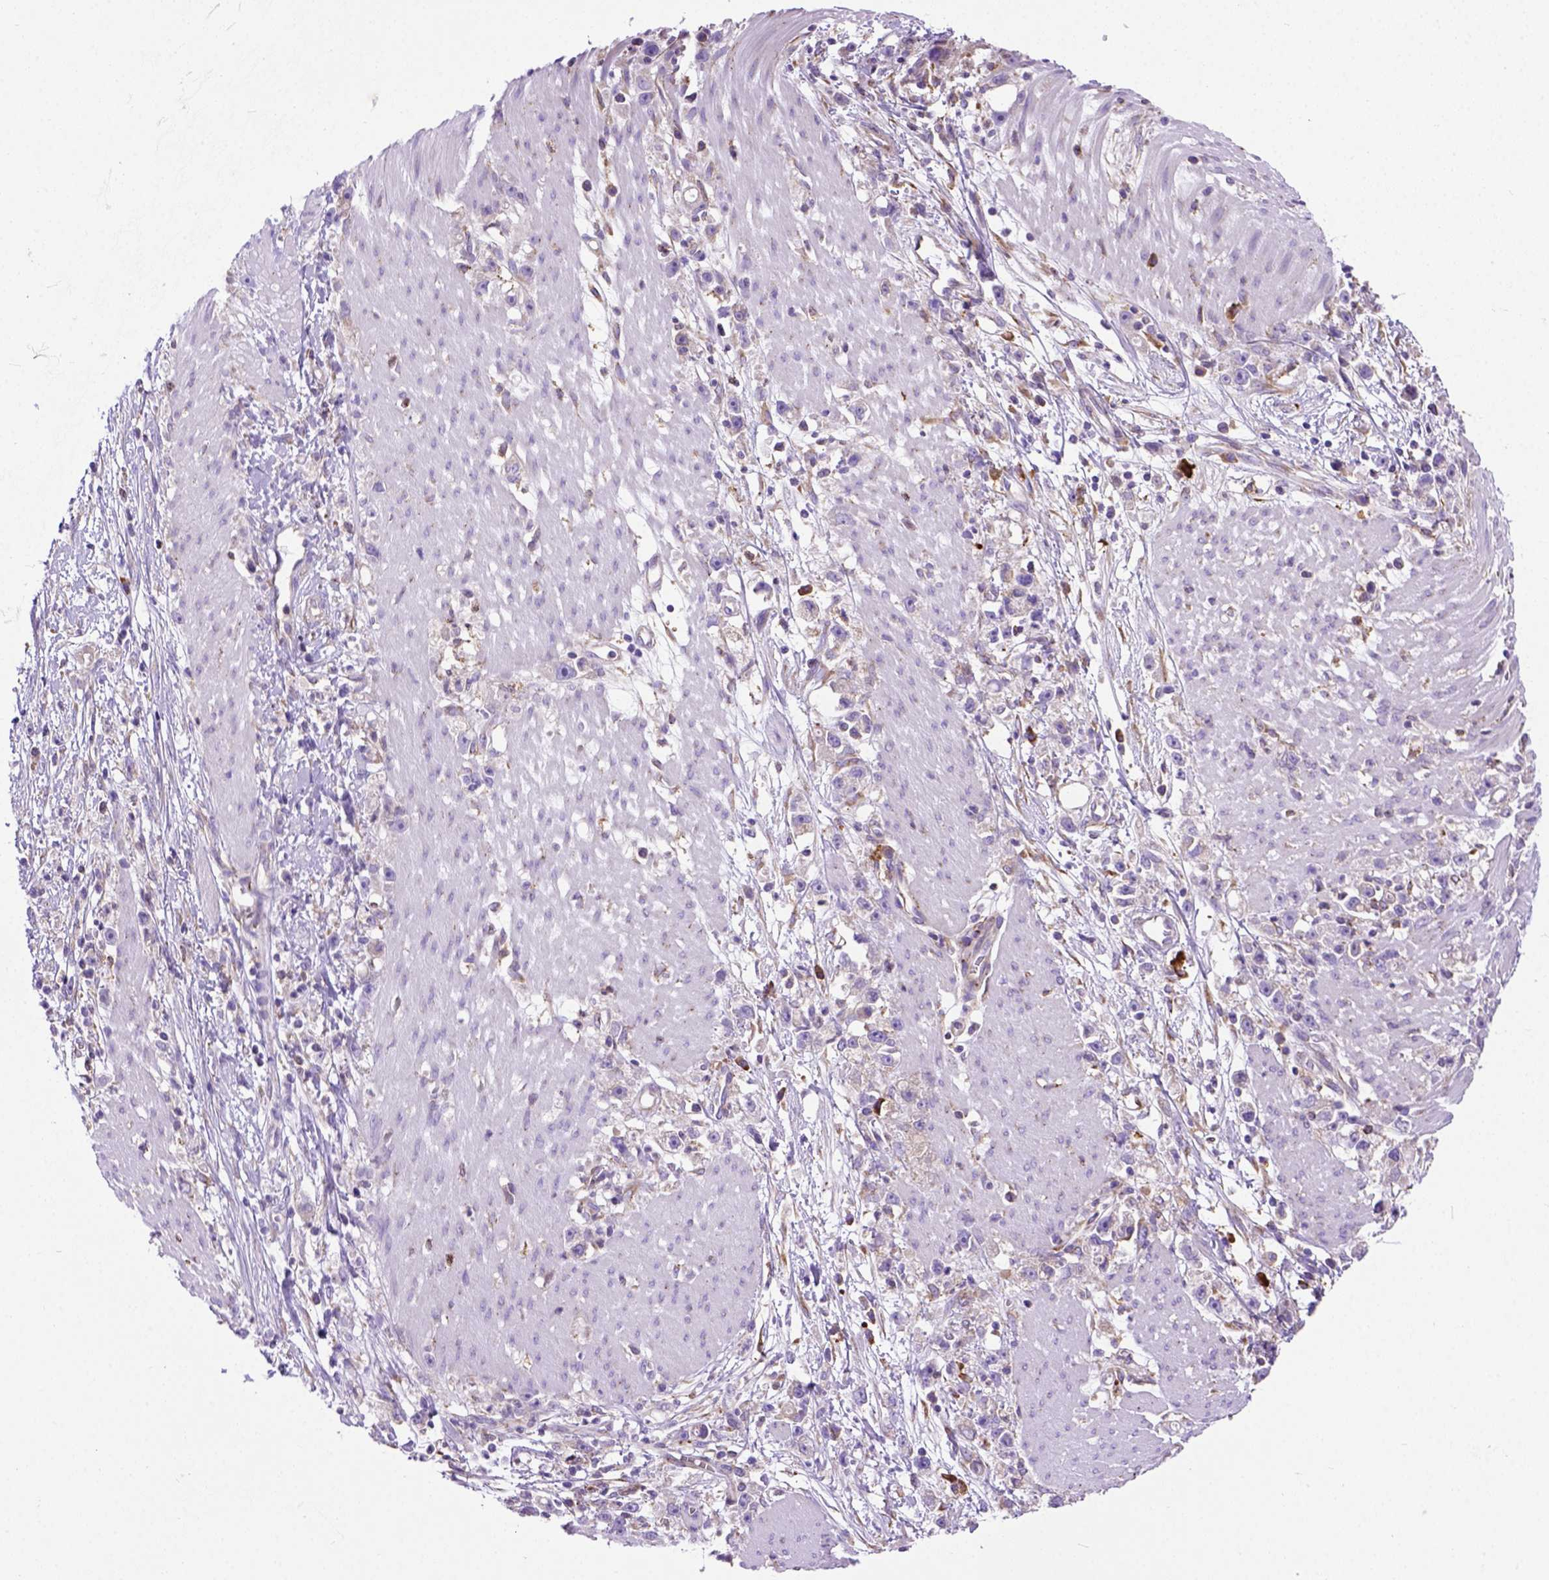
{"staining": {"intensity": "negative", "quantity": "none", "location": "none"}, "tissue": "stomach cancer", "cell_type": "Tumor cells", "image_type": "cancer", "snomed": [{"axis": "morphology", "description": "Adenocarcinoma, NOS"}, {"axis": "topography", "description": "Stomach"}], "caption": "DAB (3,3'-diaminobenzidine) immunohistochemical staining of human stomach adenocarcinoma shows no significant staining in tumor cells. (Stains: DAB immunohistochemistry (IHC) with hematoxylin counter stain, Microscopy: brightfield microscopy at high magnification).", "gene": "PLK4", "patient": {"sex": "female", "age": 59}}